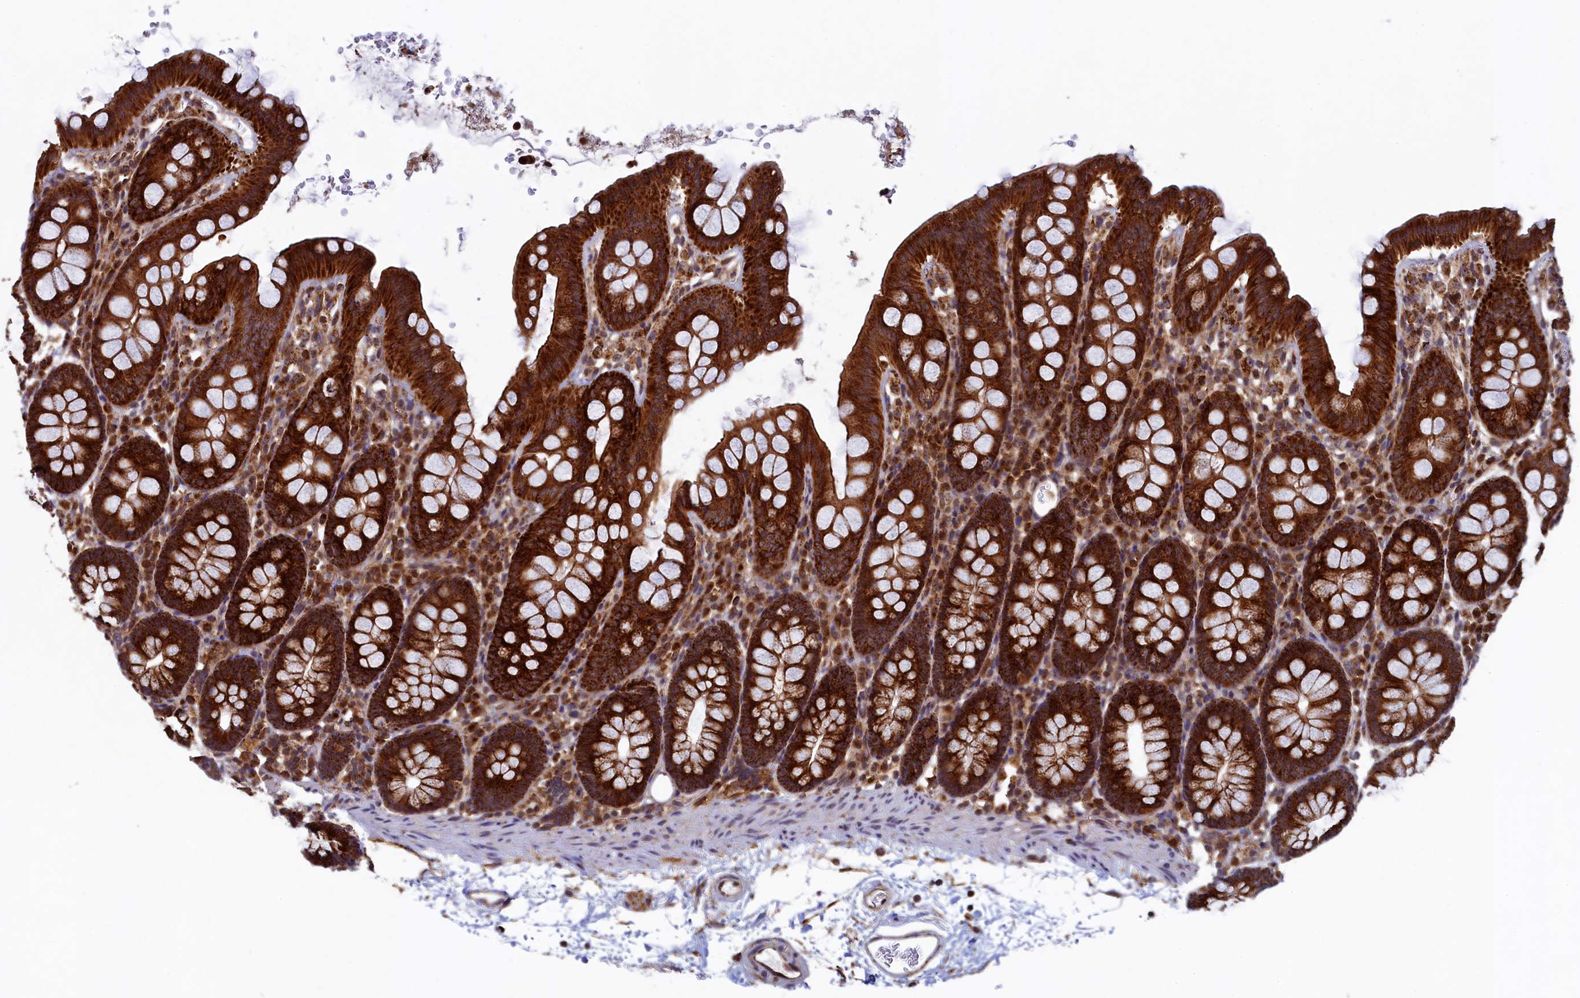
{"staining": {"intensity": "moderate", "quantity": ">75%", "location": "cytoplasmic/membranous"}, "tissue": "colon", "cell_type": "Endothelial cells", "image_type": "normal", "snomed": [{"axis": "morphology", "description": "Normal tissue, NOS"}, {"axis": "topography", "description": "Colon"}], "caption": "Immunohistochemistry (IHC) (DAB (3,3'-diaminobenzidine)) staining of normal human colon exhibits moderate cytoplasmic/membranous protein staining in approximately >75% of endothelial cells.", "gene": "UBE3B", "patient": {"sex": "male", "age": 75}}